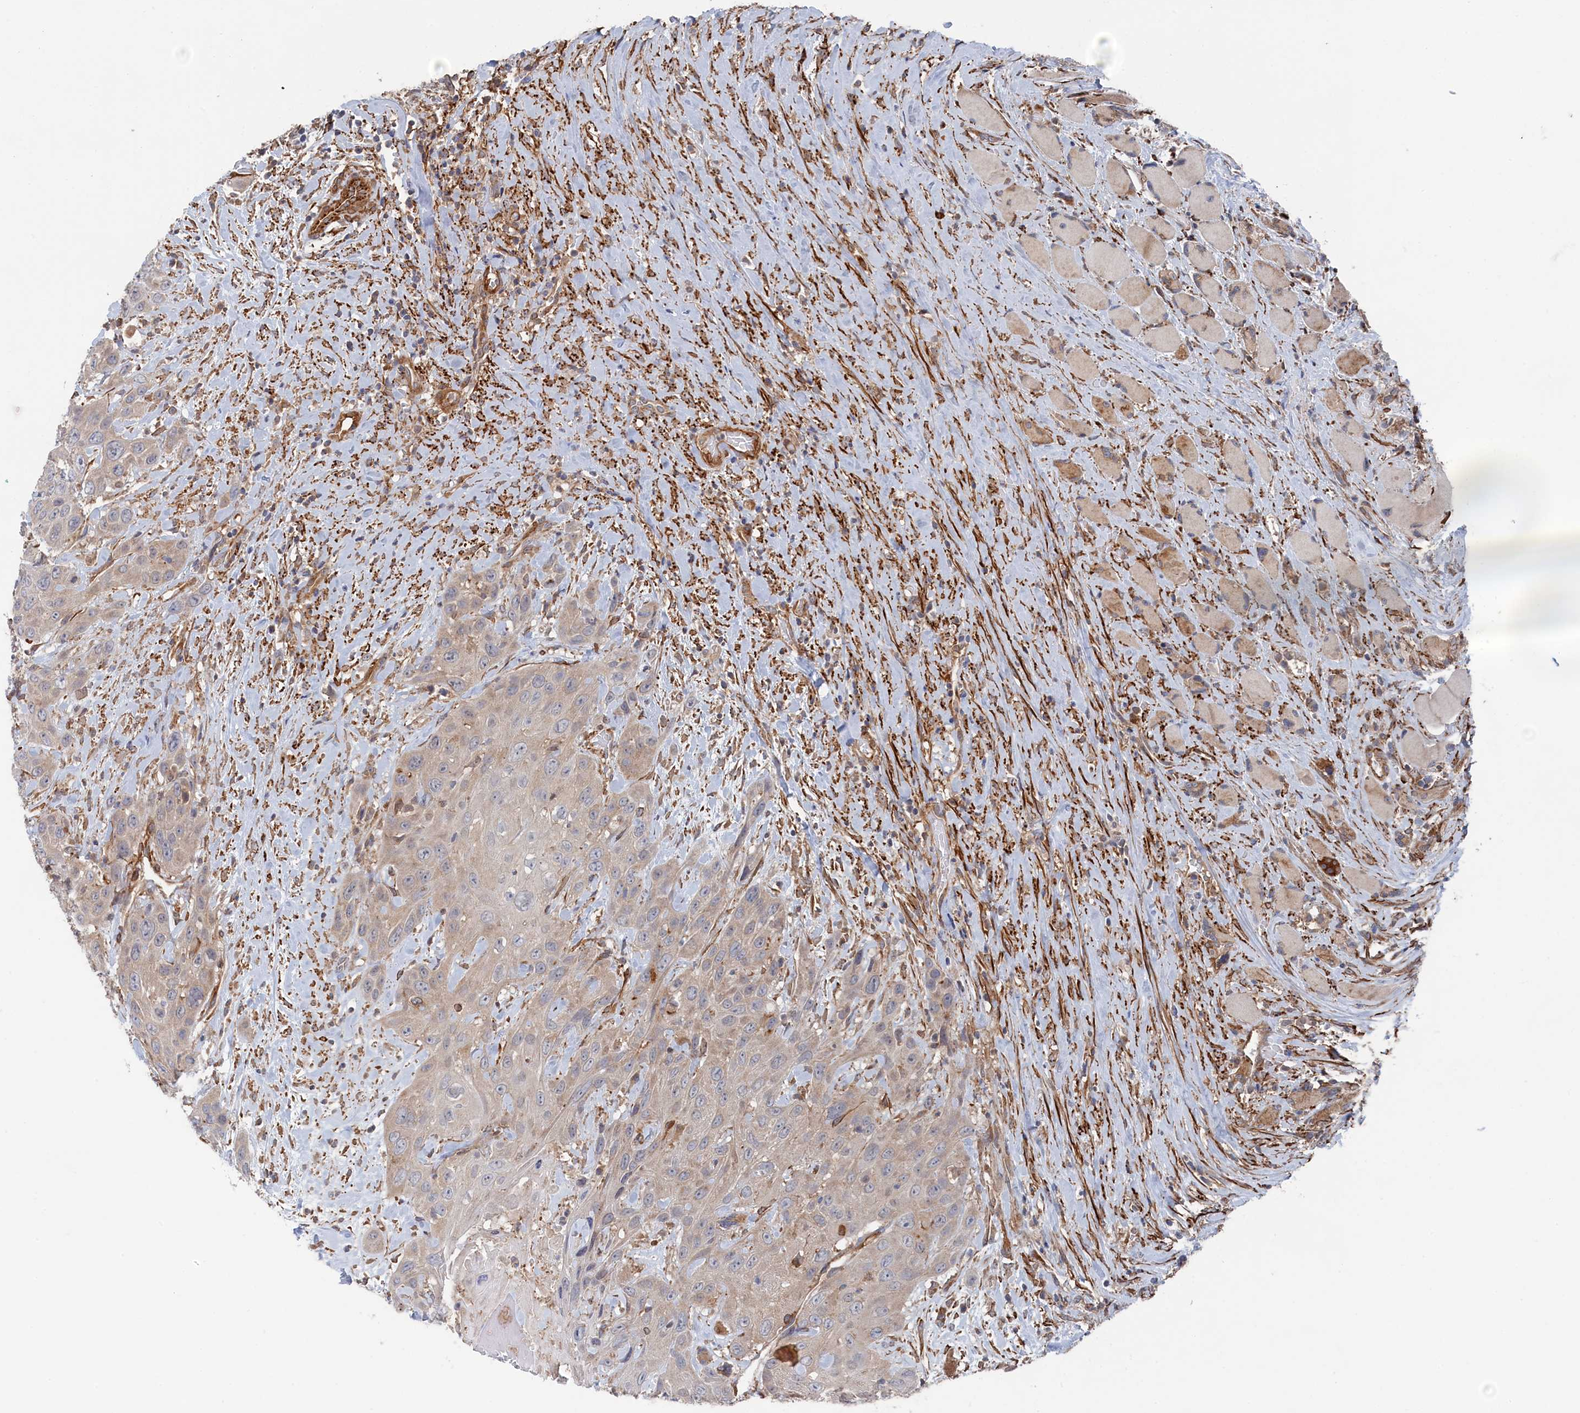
{"staining": {"intensity": "weak", "quantity": "<25%", "location": "cytoplasmic/membranous"}, "tissue": "head and neck cancer", "cell_type": "Tumor cells", "image_type": "cancer", "snomed": [{"axis": "morphology", "description": "Squamous cell carcinoma, NOS"}, {"axis": "topography", "description": "Head-Neck"}], "caption": "This is an IHC histopathology image of human head and neck cancer (squamous cell carcinoma). There is no positivity in tumor cells.", "gene": "FILIP1L", "patient": {"sex": "male", "age": 81}}